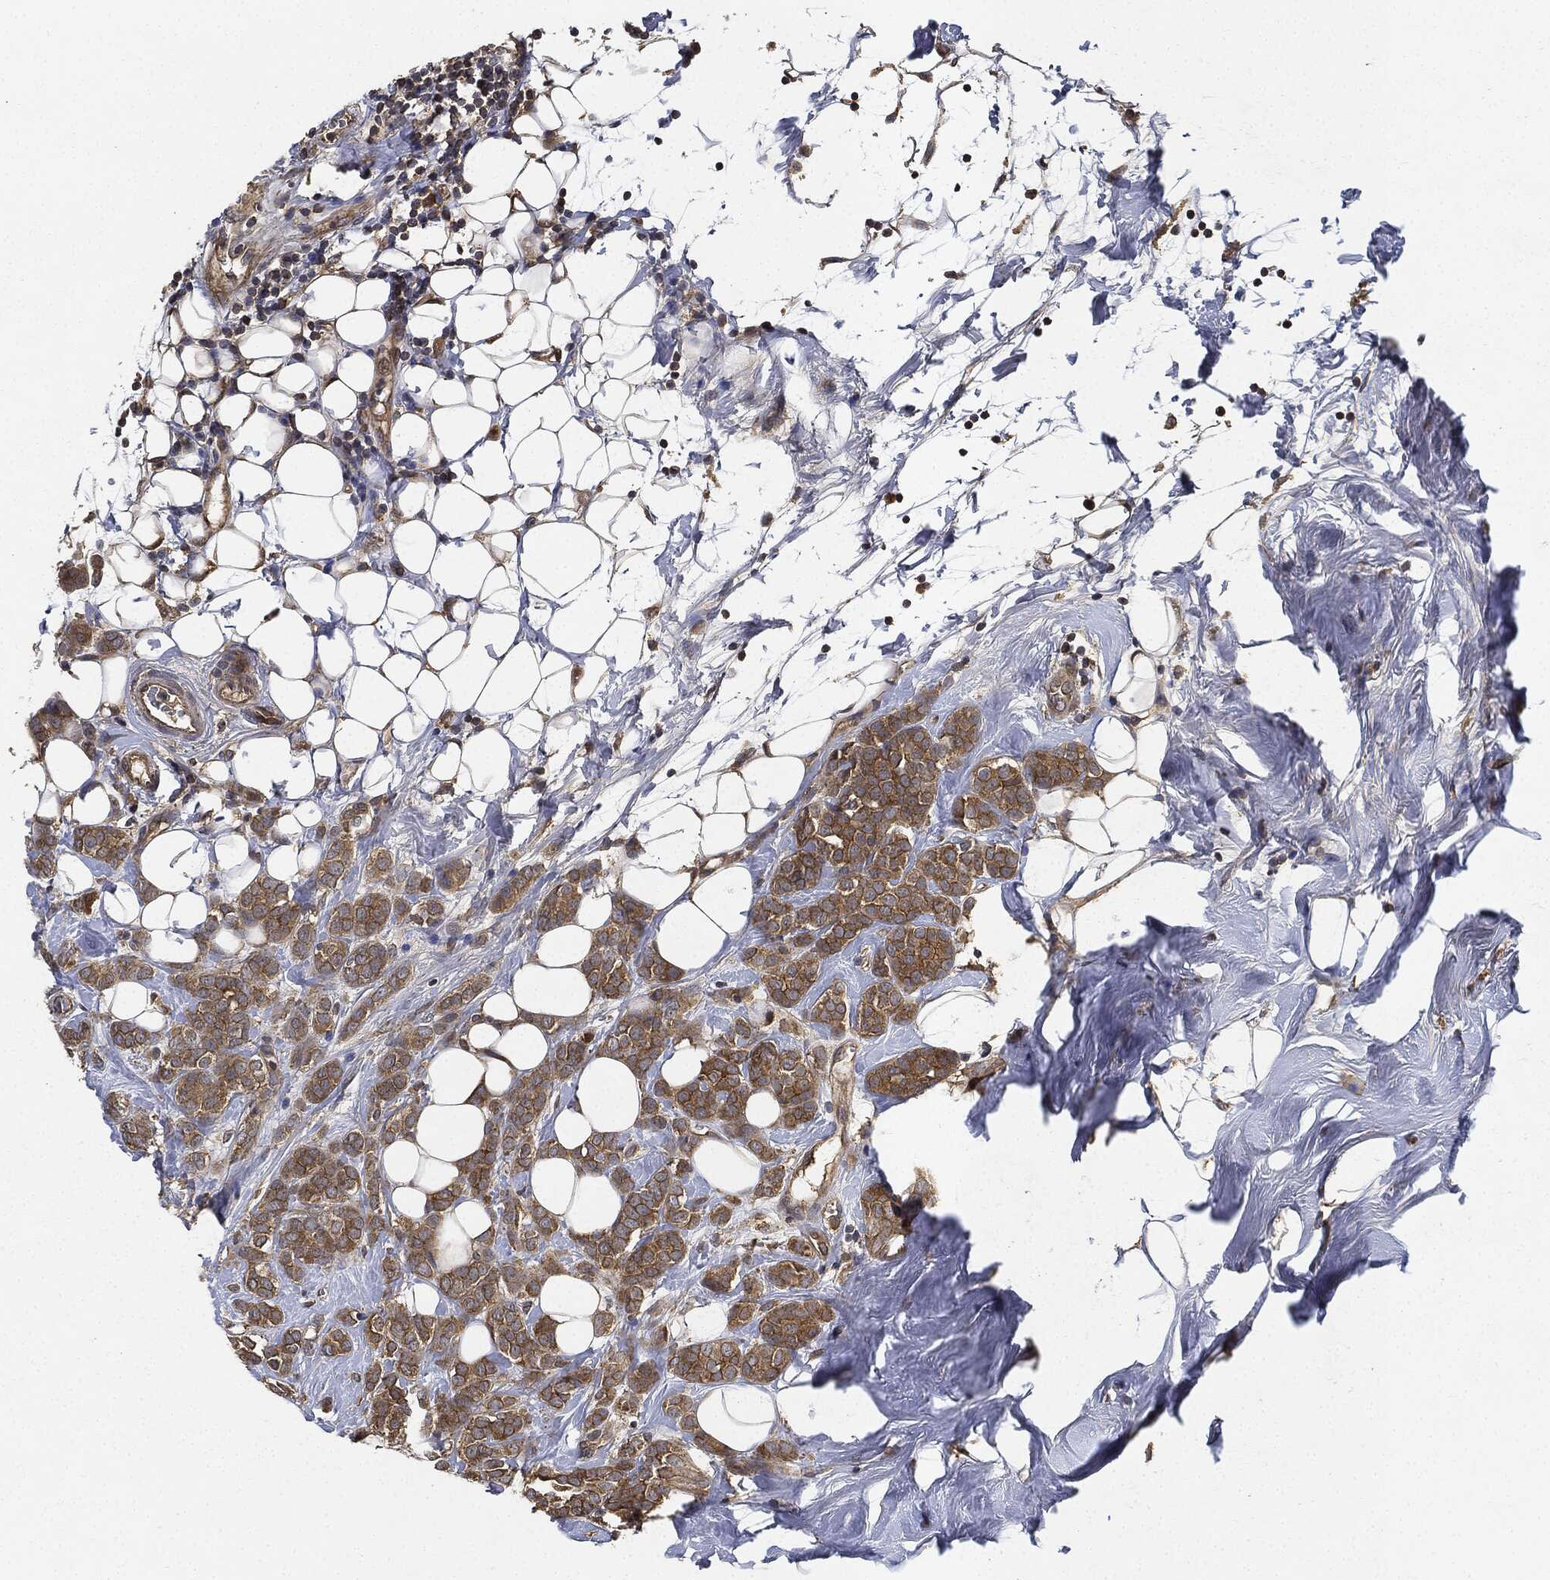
{"staining": {"intensity": "moderate", "quantity": ">75%", "location": "cytoplasmic/membranous"}, "tissue": "breast cancer", "cell_type": "Tumor cells", "image_type": "cancer", "snomed": [{"axis": "morphology", "description": "Lobular carcinoma"}, {"axis": "topography", "description": "Breast"}], "caption": "High-power microscopy captured an immunohistochemistry (IHC) histopathology image of breast cancer, revealing moderate cytoplasmic/membranous positivity in about >75% of tumor cells.", "gene": "MLST8", "patient": {"sex": "female", "age": 49}}